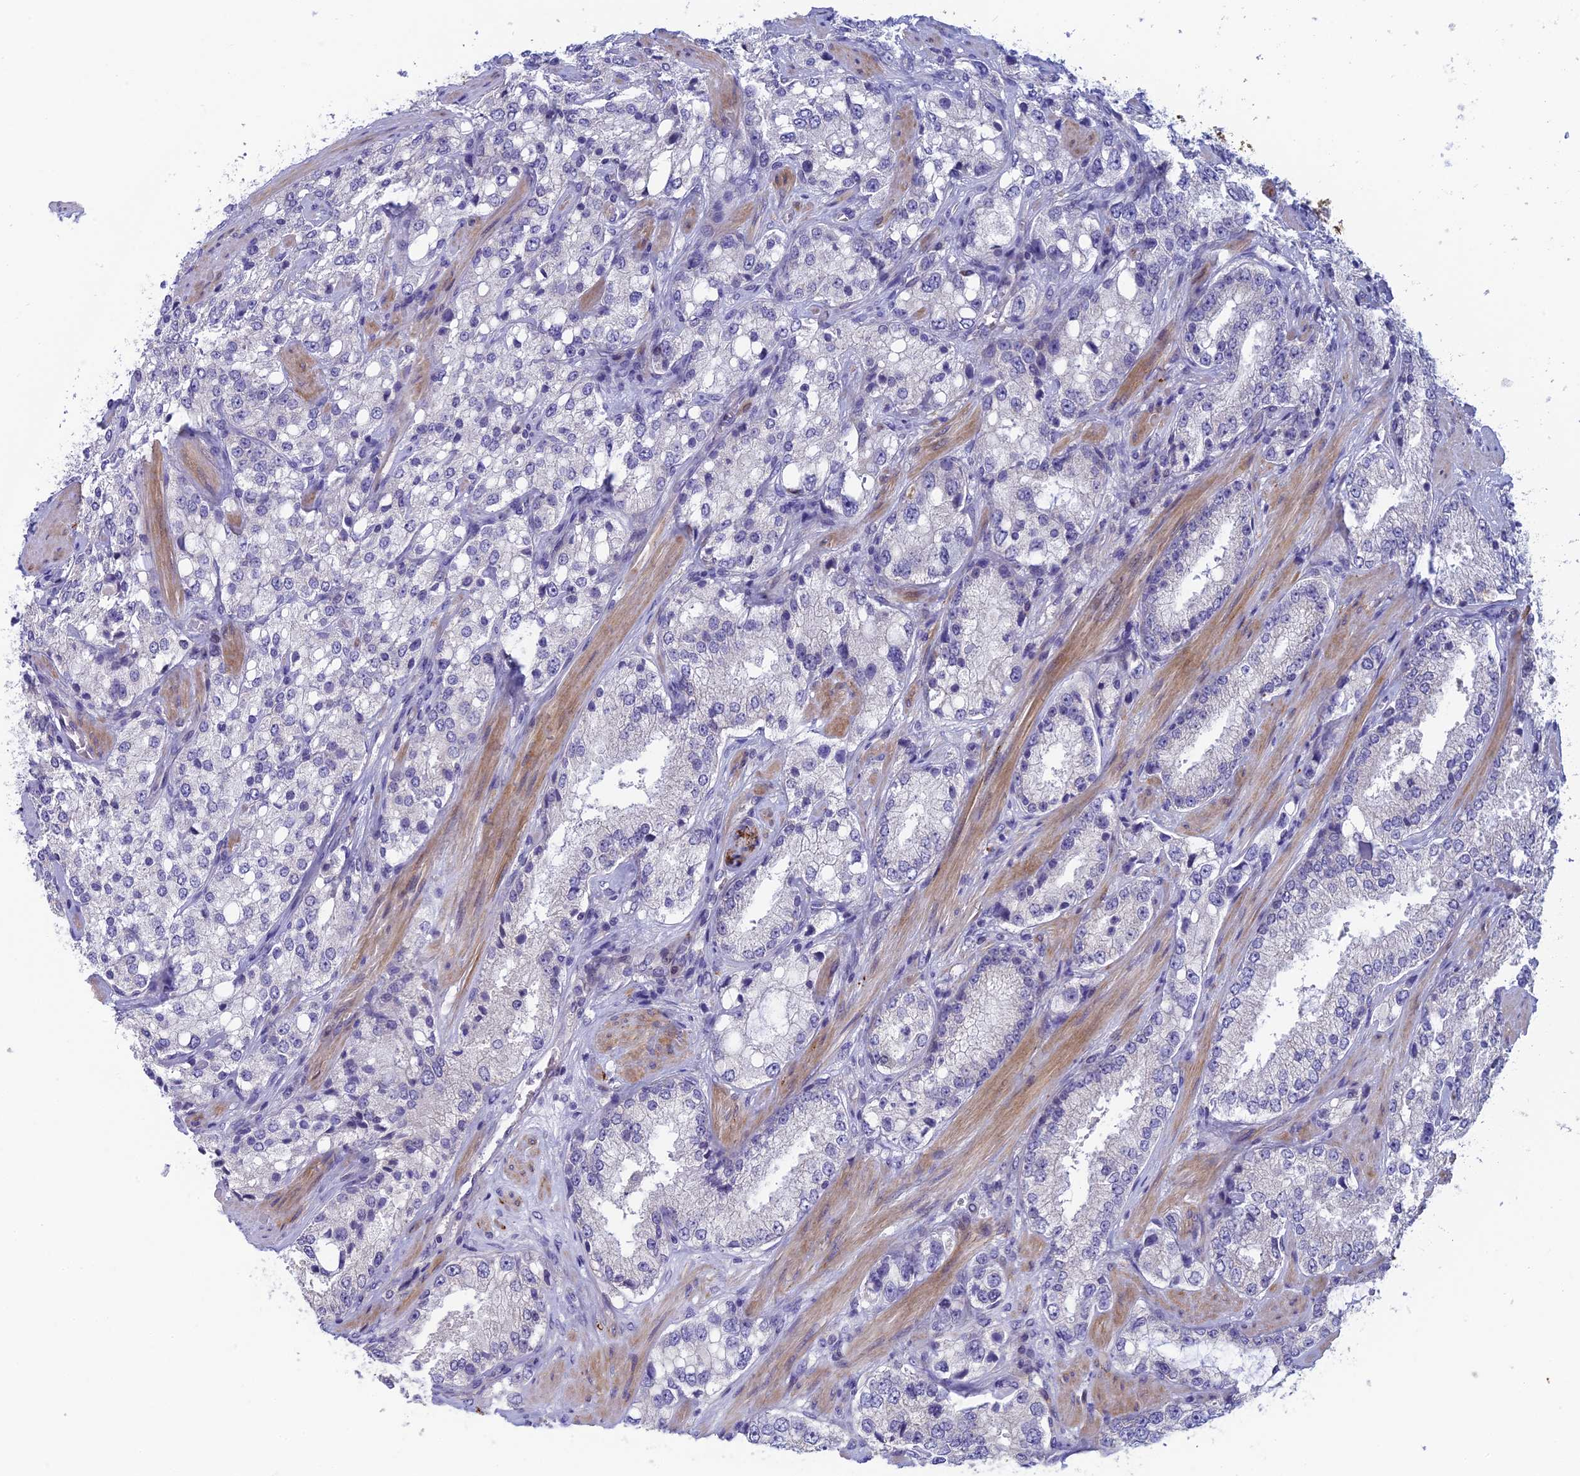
{"staining": {"intensity": "negative", "quantity": "none", "location": "none"}, "tissue": "prostate cancer", "cell_type": "Tumor cells", "image_type": "cancer", "snomed": [{"axis": "morphology", "description": "Adenocarcinoma, High grade"}, {"axis": "topography", "description": "Prostate"}], "caption": "Tumor cells show no significant positivity in prostate adenocarcinoma (high-grade).", "gene": "XPO7", "patient": {"sex": "male", "age": 66}}